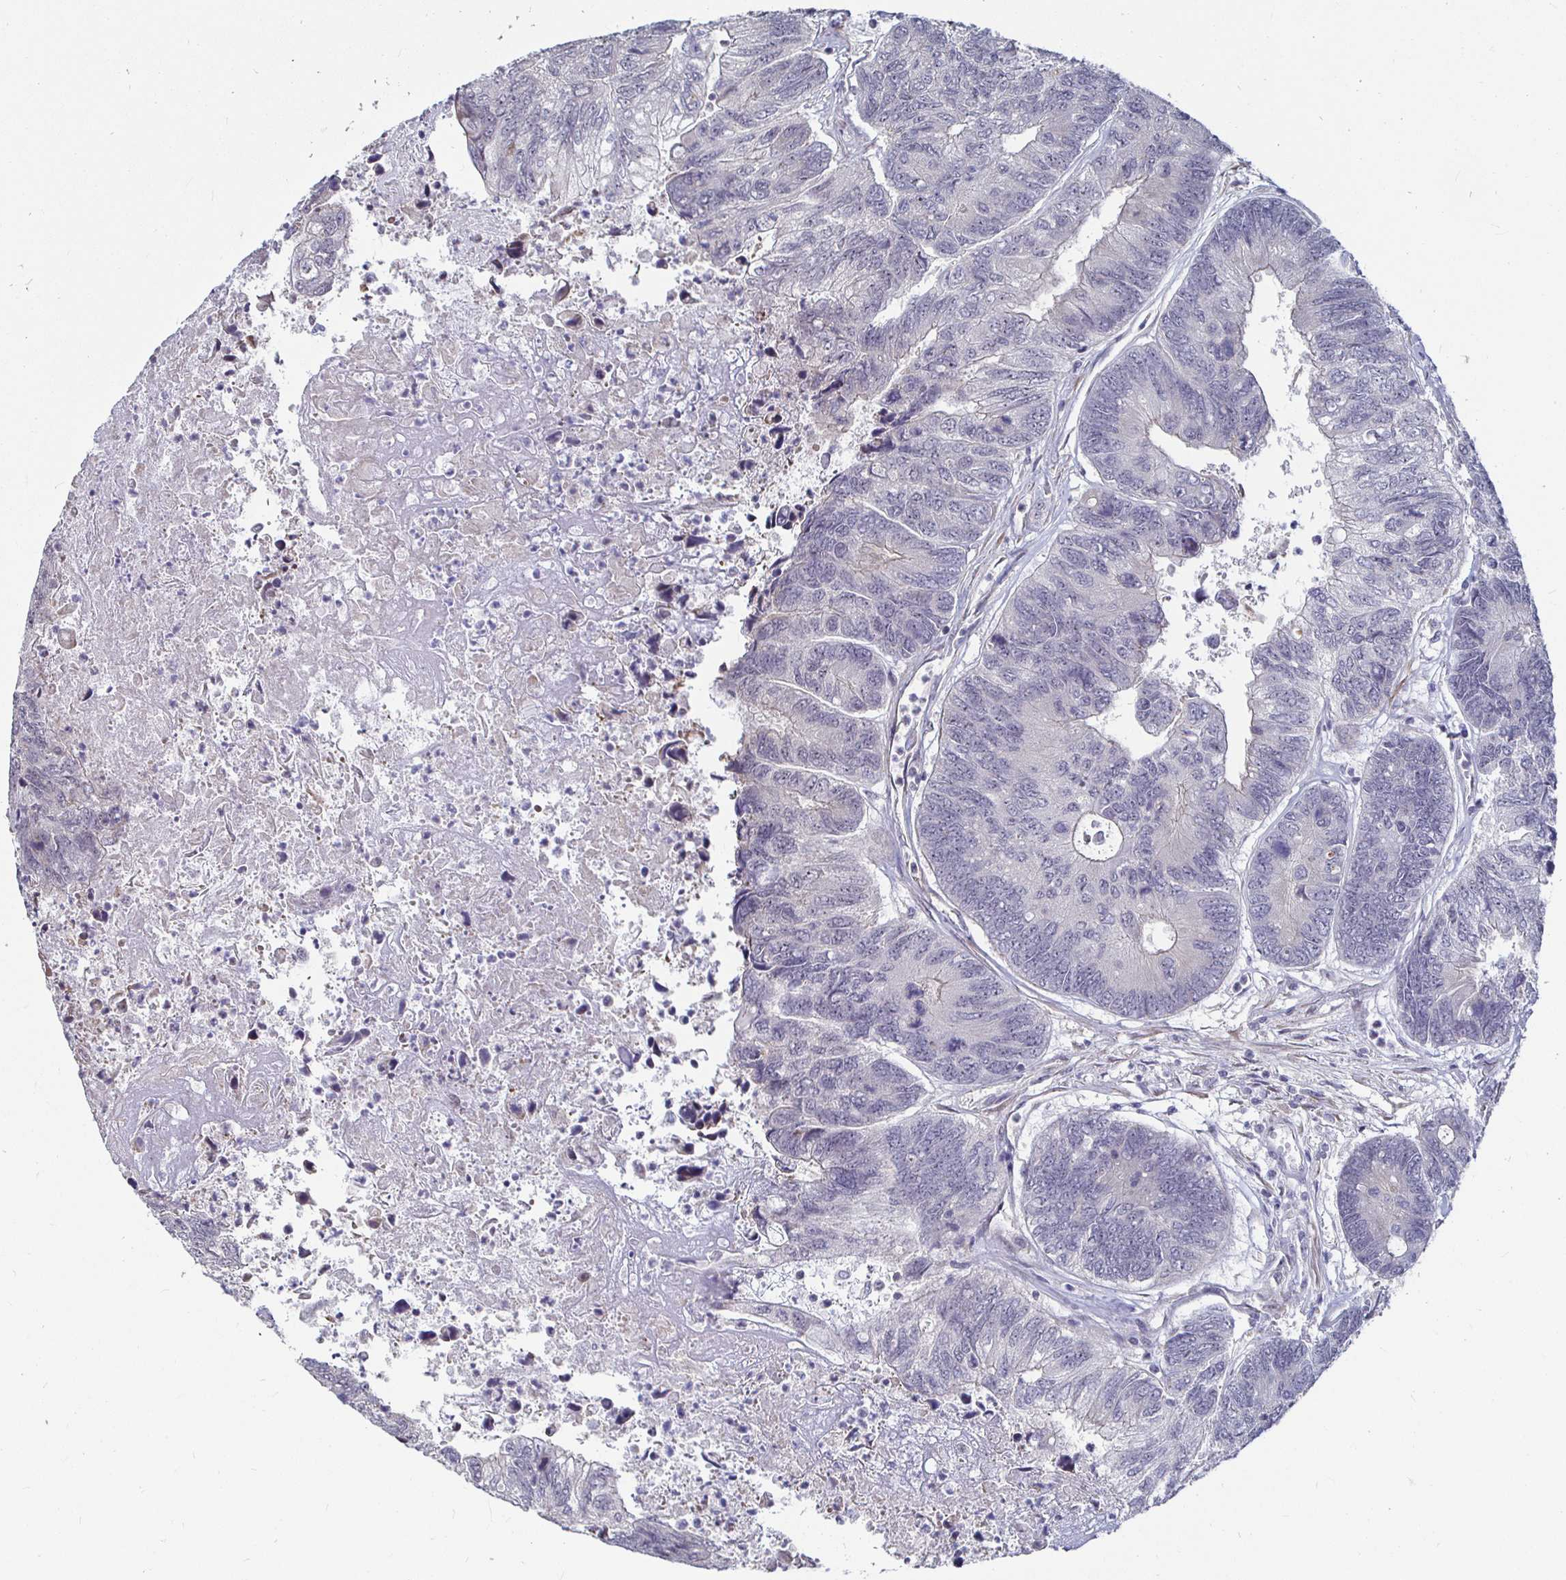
{"staining": {"intensity": "negative", "quantity": "none", "location": "none"}, "tissue": "colorectal cancer", "cell_type": "Tumor cells", "image_type": "cancer", "snomed": [{"axis": "morphology", "description": "Adenocarcinoma, NOS"}, {"axis": "topography", "description": "Colon"}], "caption": "Immunohistochemistry (IHC) of colorectal adenocarcinoma demonstrates no staining in tumor cells.", "gene": "CAPN11", "patient": {"sex": "female", "age": 67}}